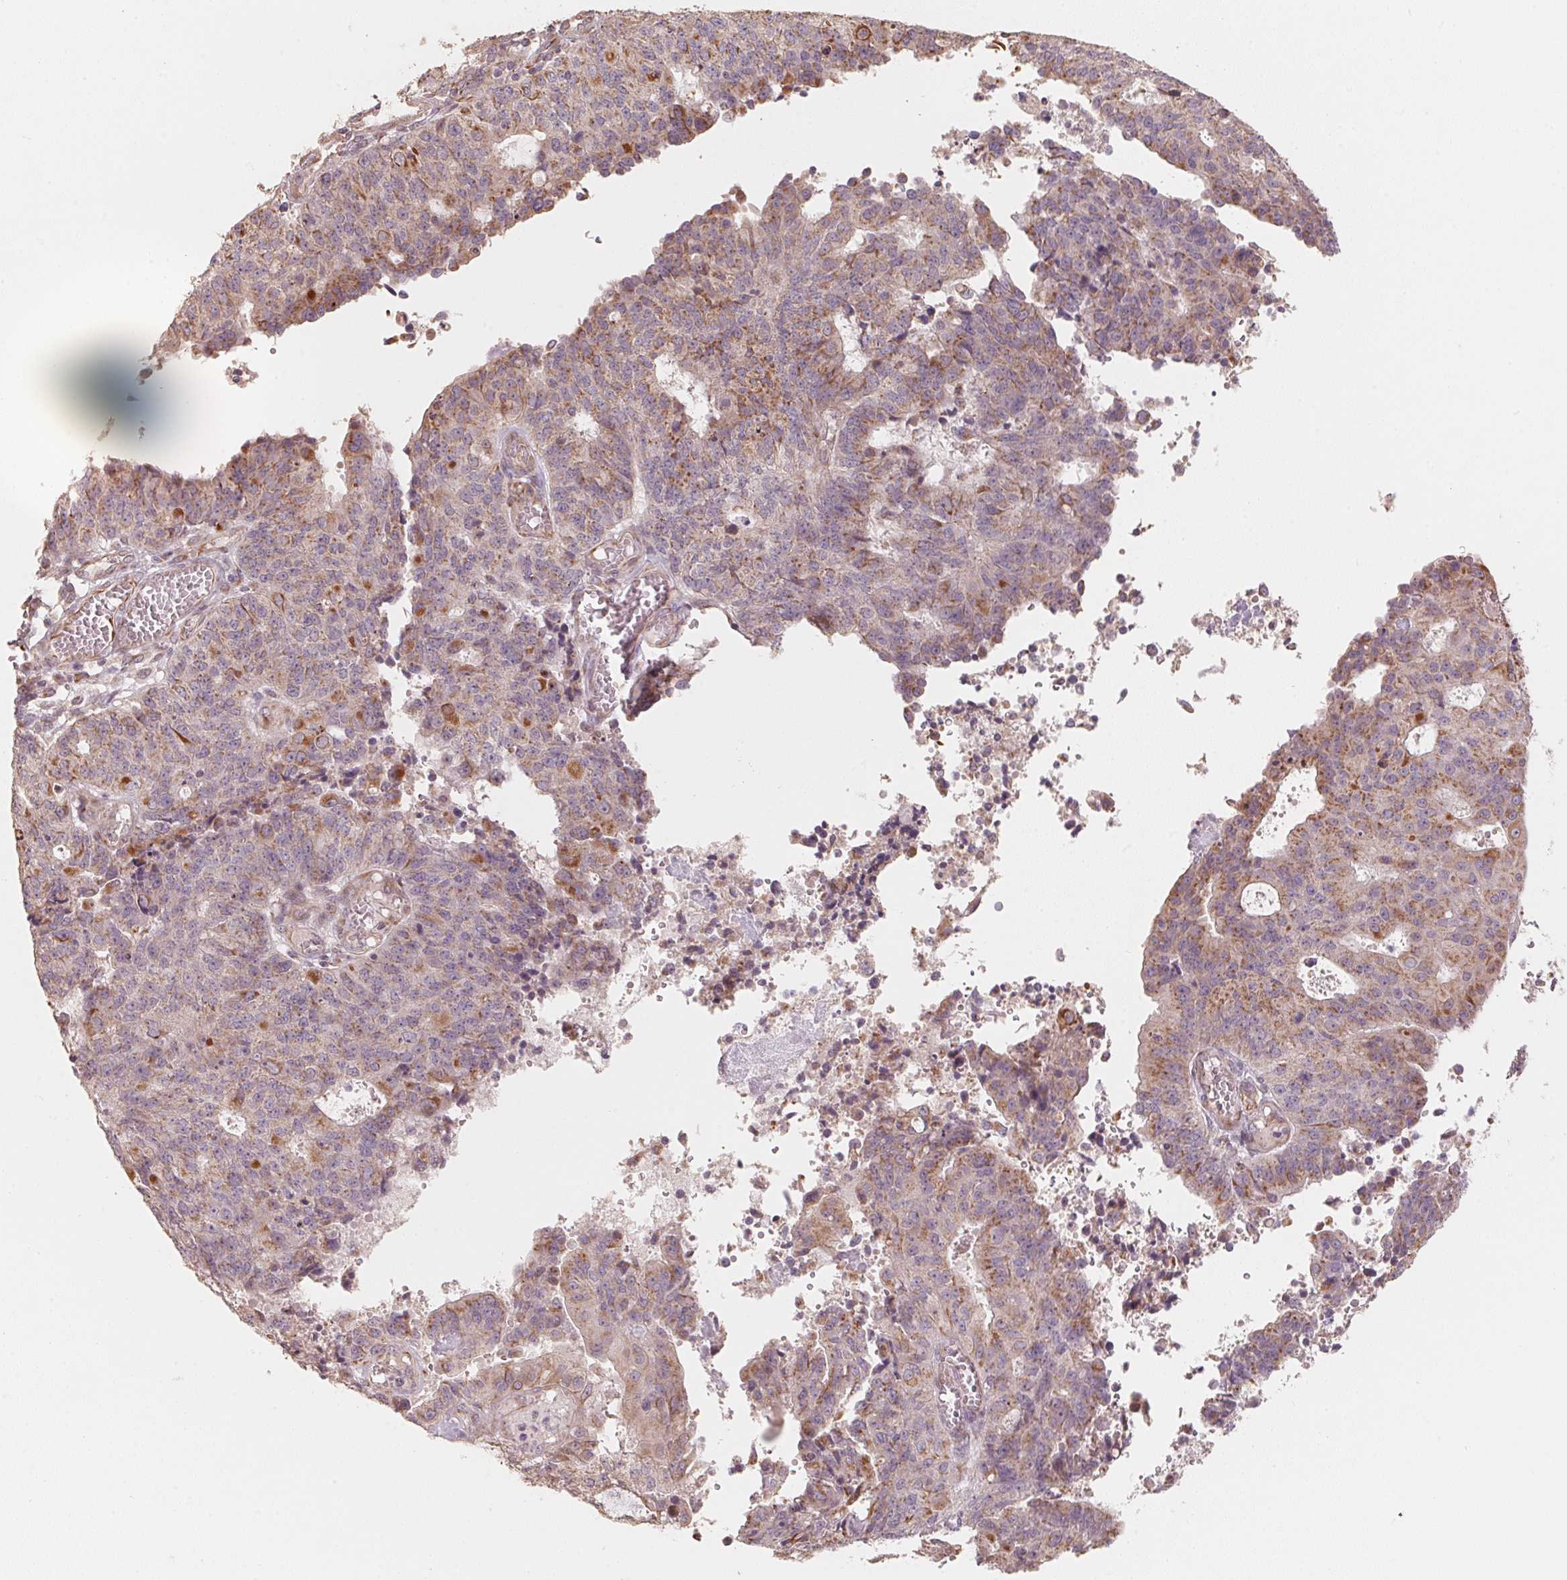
{"staining": {"intensity": "moderate", "quantity": "<25%", "location": "cytoplasmic/membranous"}, "tissue": "endometrial cancer", "cell_type": "Tumor cells", "image_type": "cancer", "snomed": [{"axis": "morphology", "description": "Adenocarcinoma, NOS"}, {"axis": "topography", "description": "Endometrium"}], "caption": "A micrograph of human adenocarcinoma (endometrial) stained for a protein exhibits moderate cytoplasmic/membranous brown staining in tumor cells. The staining was performed using DAB to visualize the protein expression in brown, while the nuclei were stained in blue with hematoxylin (Magnification: 20x).", "gene": "TSPAN12", "patient": {"sex": "female", "age": 82}}